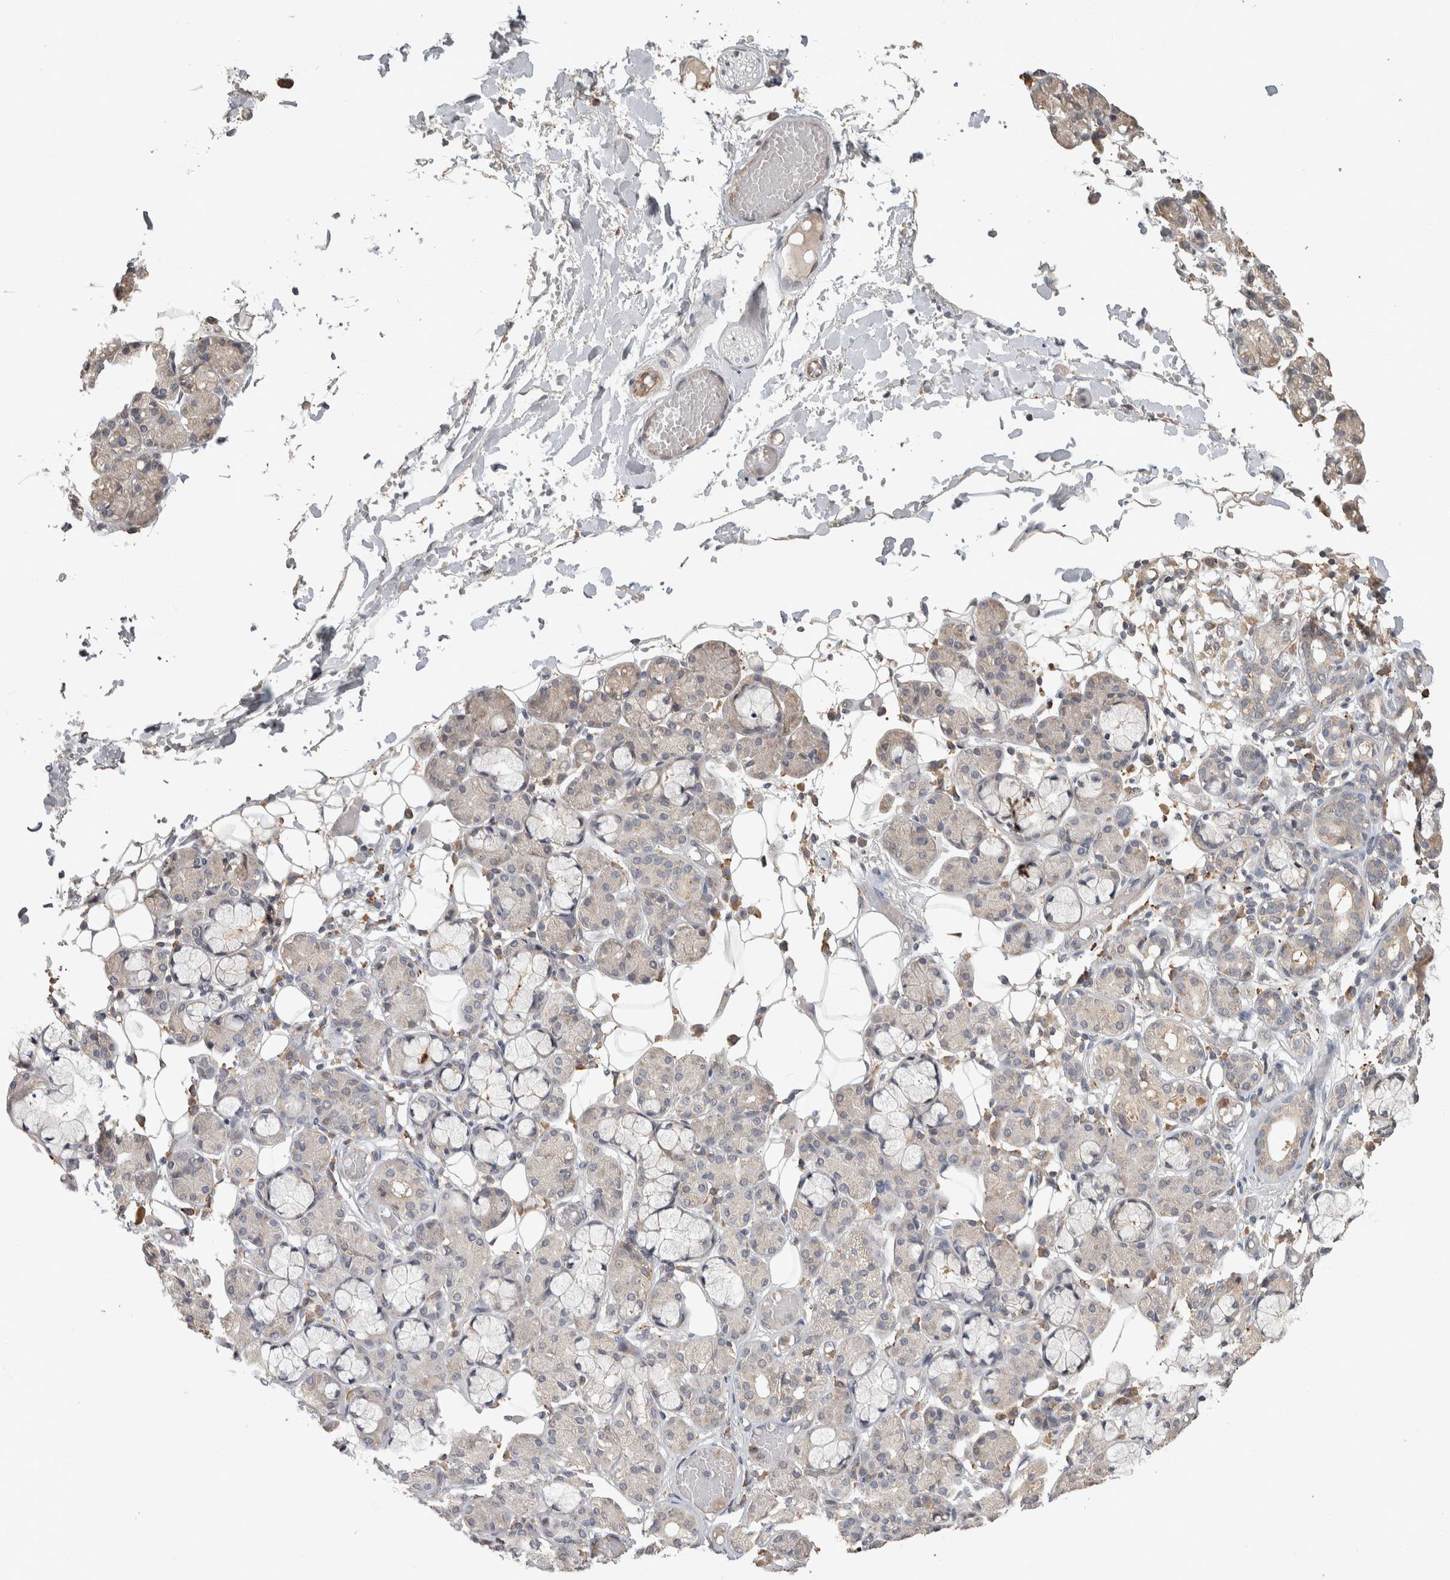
{"staining": {"intensity": "negative", "quantity": "none", "location": "none"}, "tissue": "salivary gland", "cell_type": "Glandular cells", "image_type": "normal", "snomed": [{"axis": "morphology", "description": "Normal tissue, NOS"}, {"axis": "topography", "description": "Salivary gland"}], "caption": "Salivary gland was stained to show a protein in brown. There is no significant staining in glandular cells. (IHC, brightfield microscopy, high magnification).", "gene": "EIF3H", "patient": {"sex": "male", "age": 63}}